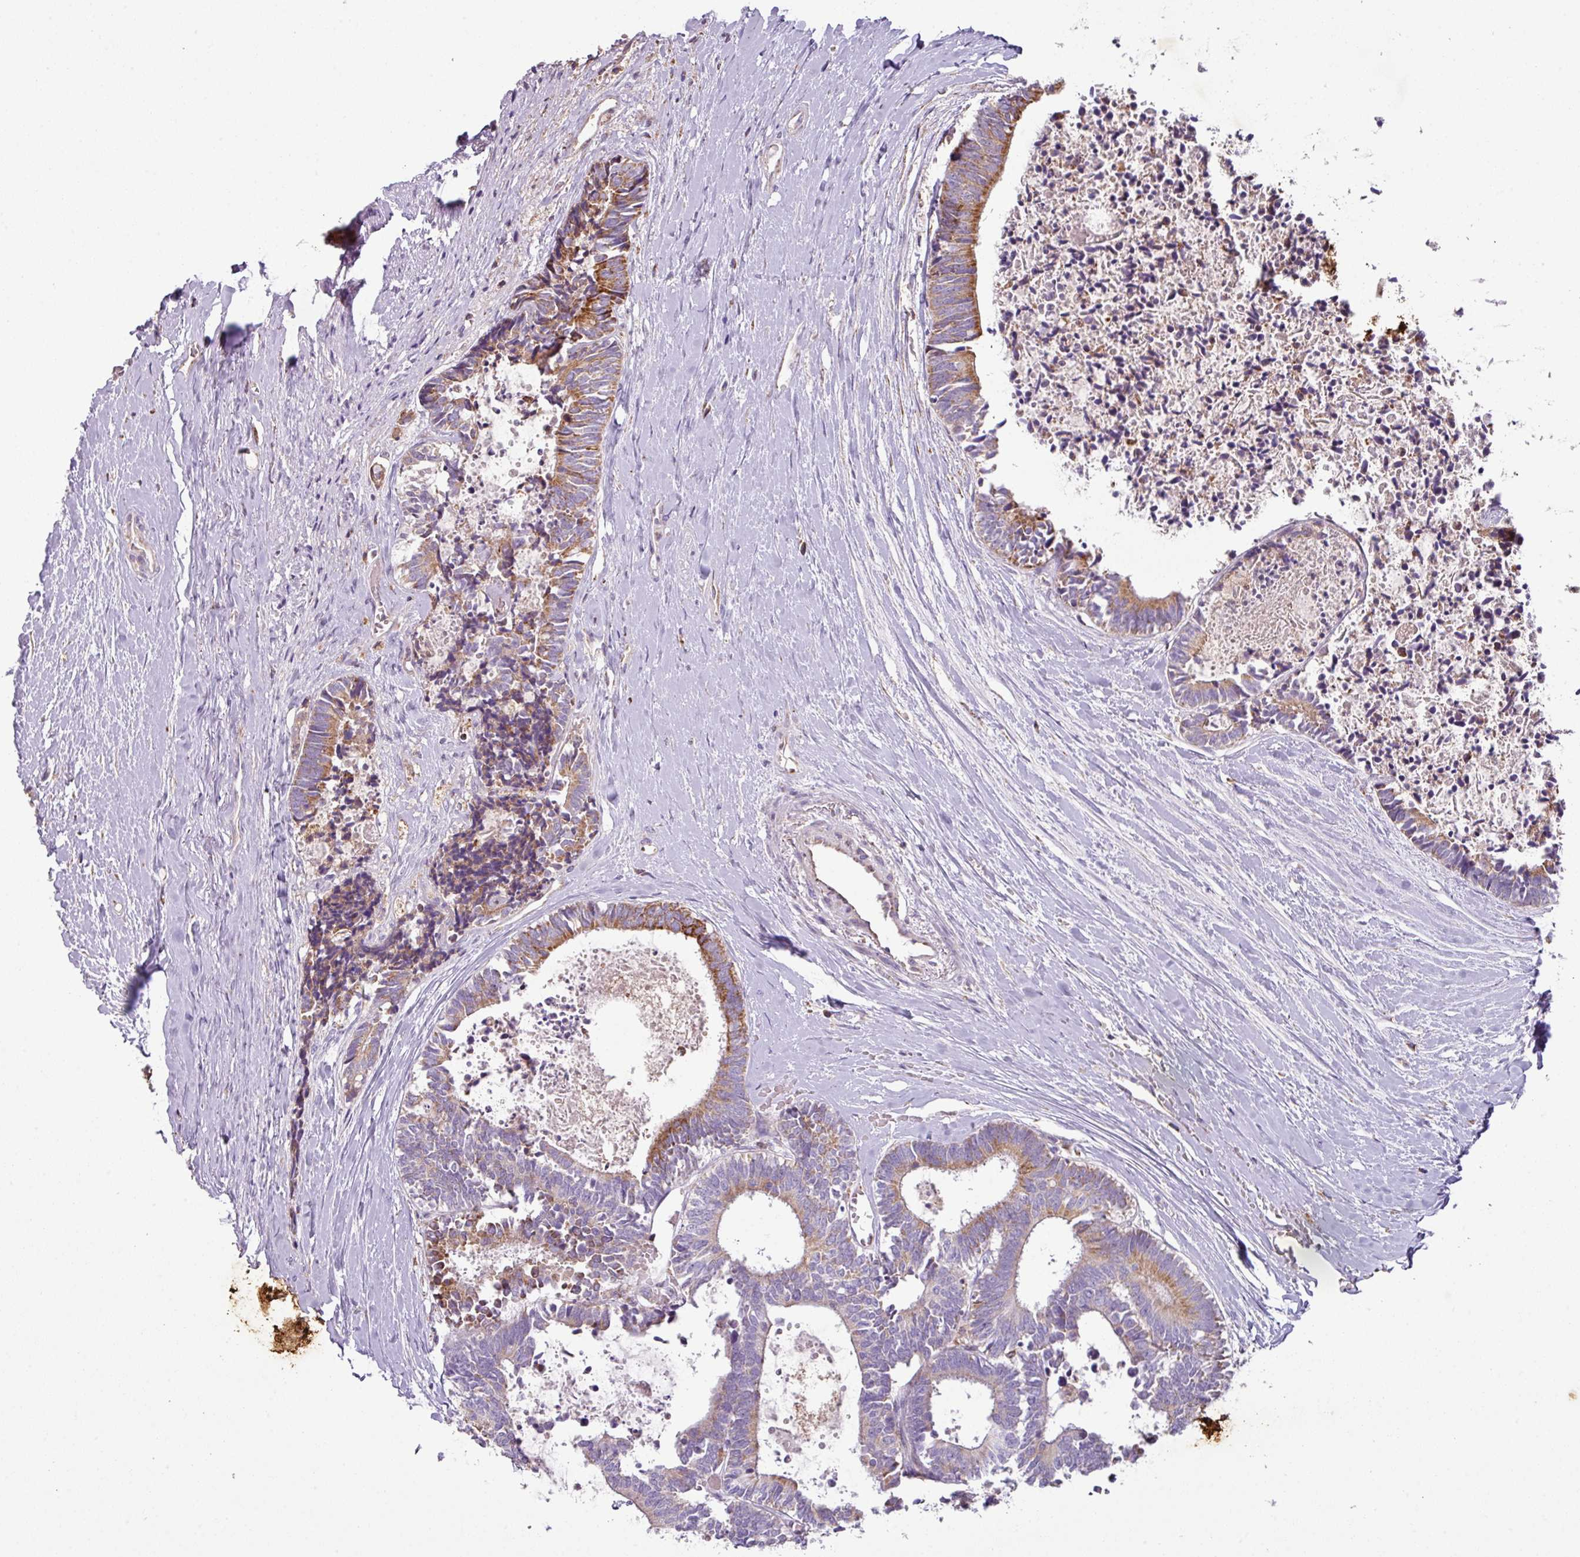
{"staining": {"intensity": "moderate", "quantity": "25%-75%", "location": "cytoplasmic/membranous"}, "tissue": "colorectal cancer", "cell_type": "Tumor cells", "image_type": "cancer", "snomed": [{"axis": "morphology", "description": "Adenocarcinoma, NOS"}, {"axis": "topography", "description": "Colon"}, {"axis": "topography", "description": "Rectum"}], "caption": "Approximately 25%-75% of tumor cells in adenocarcinoma (colorectal) display moderate cytoplasmic/membranous protein expression as visualized by brown immunohistochemical staining.", "gene": "SQOR", "patient": {"sex": "male", "age": 57}}